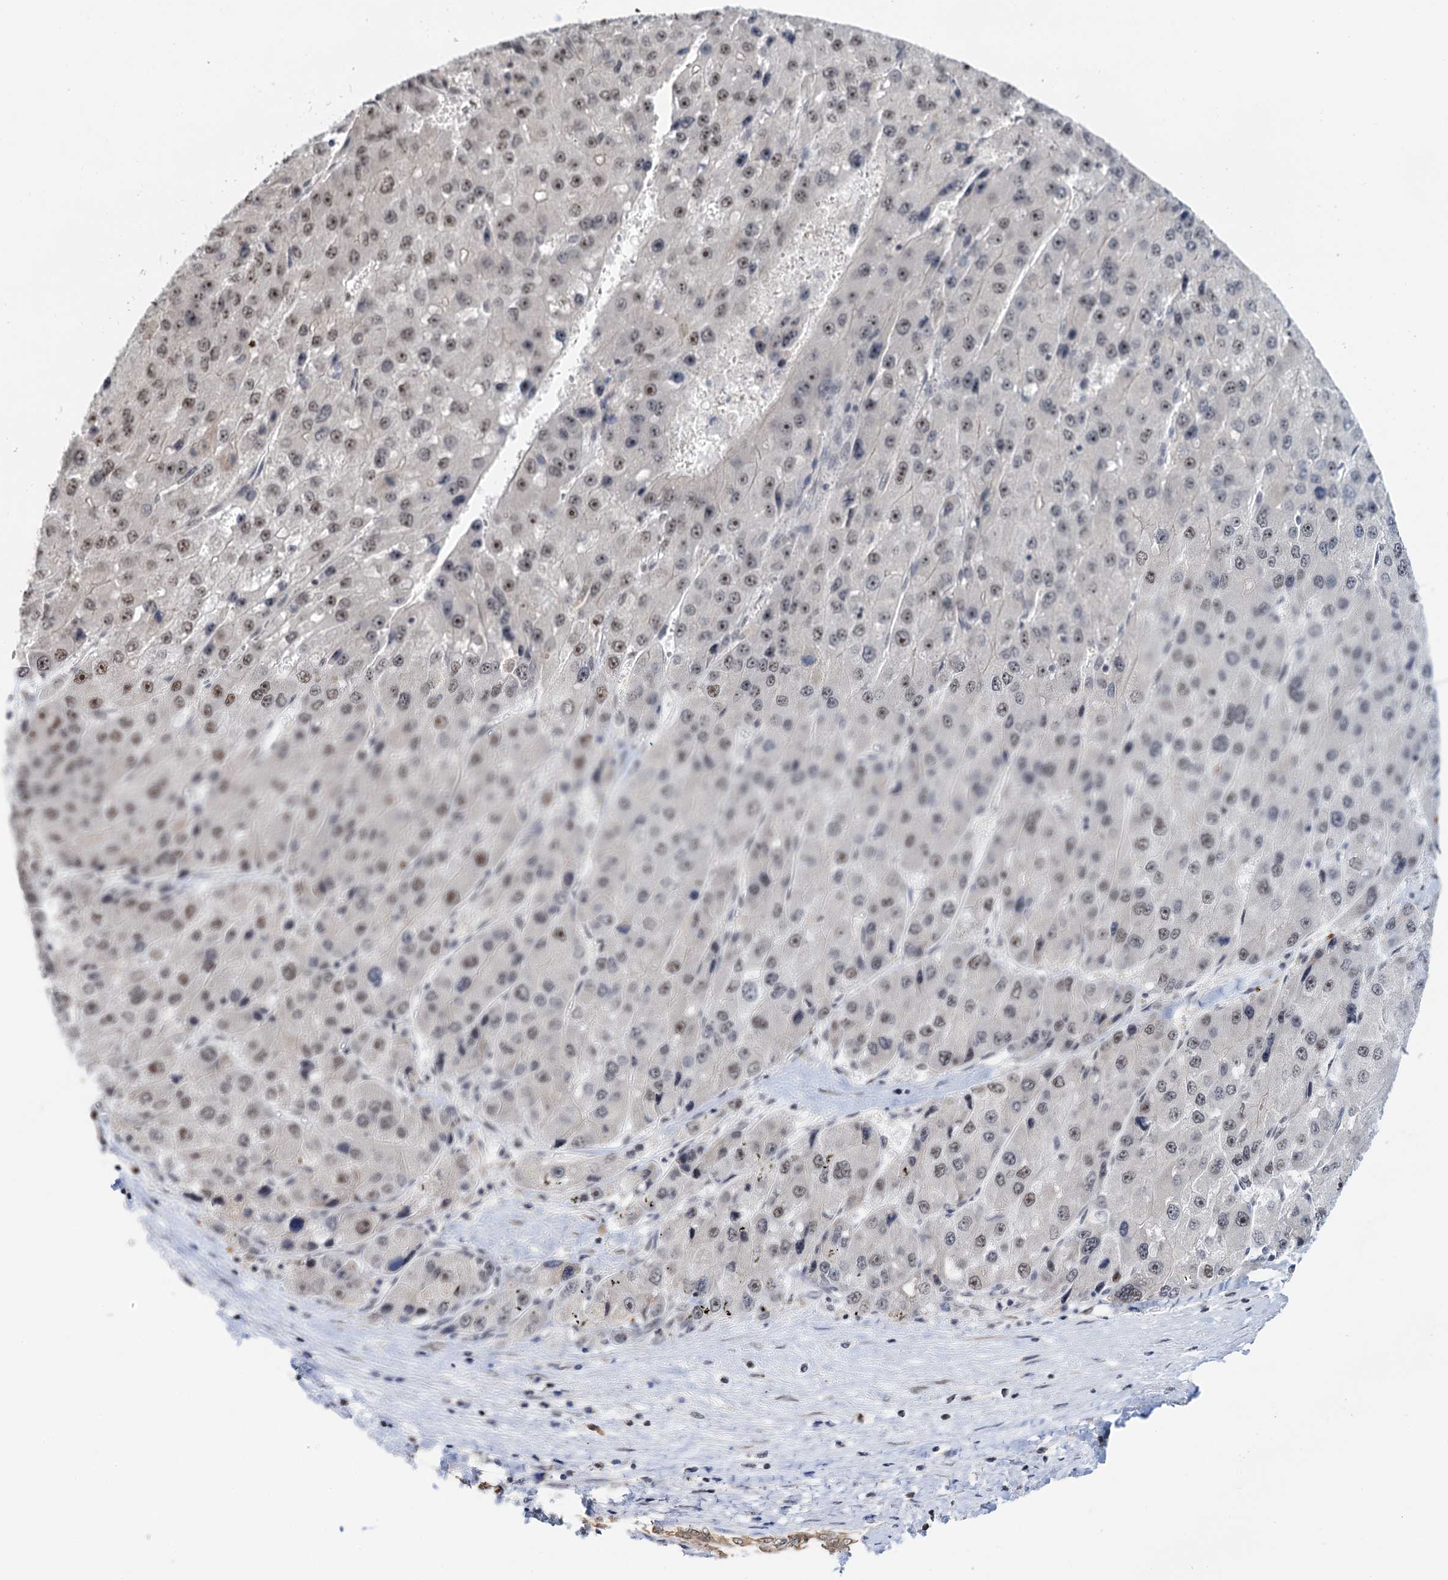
{"staining": {"intensity": "moderate", "quantity": ">75%", "location": "nuclear"}, "tissue": "liver cancer", "cell_type": "Tumor cells", "image_type": "cancer", "snomed": [{"axis": "morphology", "description": "Carcinoma, Hepatocellular, NOS"}, {"axis": "topography", "description": "Liver"}], "caption": "Human liver cancer stained with a protein marker reveals moderate staining in tumor cells.", "gene": "NAT10", "patient": {"sex": "female", "age": 73}}